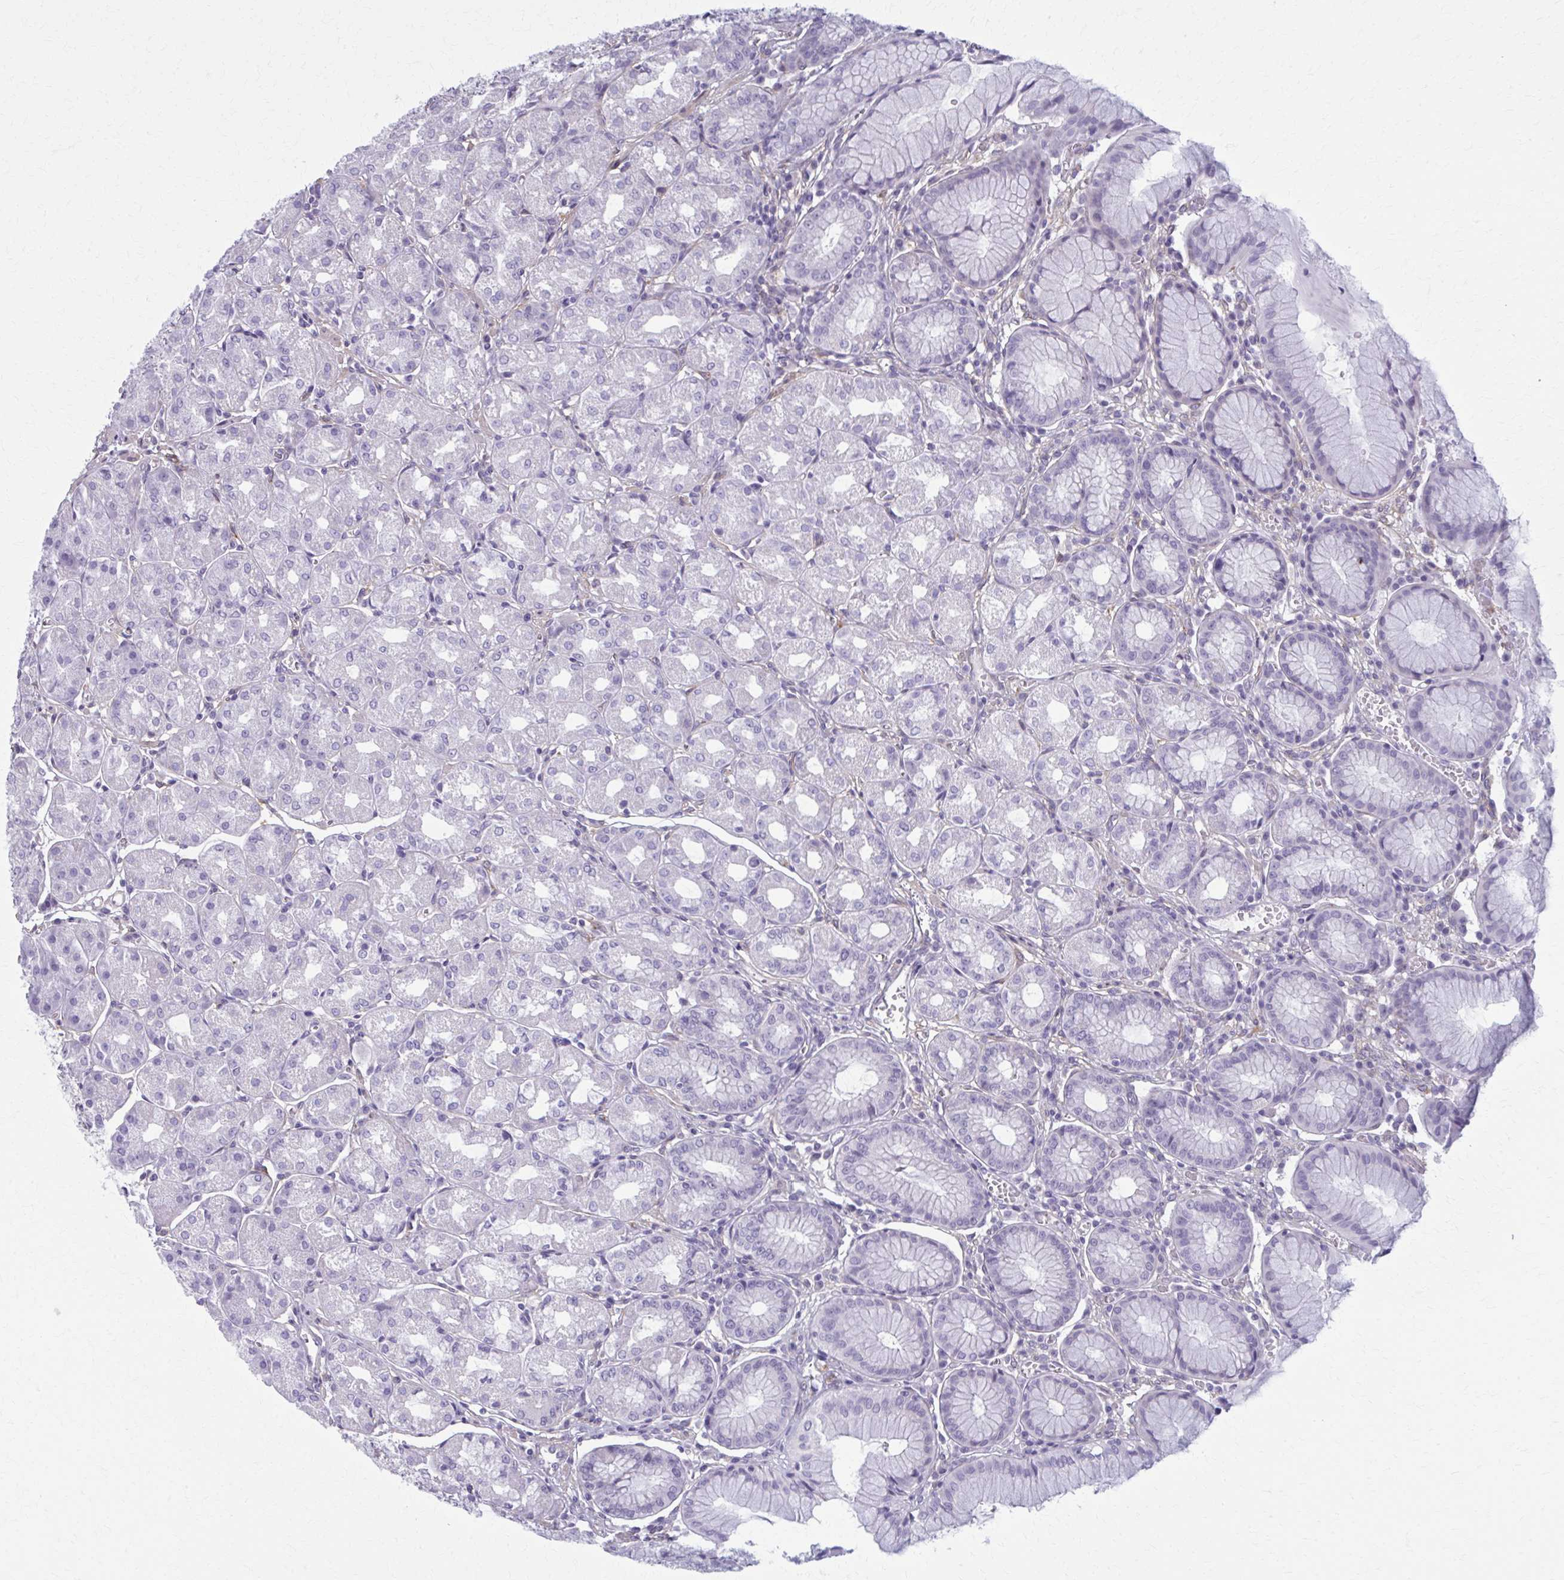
{"staining": {"intensity": "negative", "quantity": "none", "location": "none"}, "tissue": "stomach", "cell_type": "Glandular cells", "image_type": "normal", "snomed": [{"axis": "morphology", "description": "Normal tissue, NOS"}, {"axis": "topography", "description": "Stomach"}], "caption": "DAB immunohistochemical staining of unremarkable human stomach exhibits no significant positivity in glandular cells. (Brightfield microscopy of DAB (3,3'-diaminobenzidine) immunohistochemistry at high magnification).", "gene": "NUMBL", "patient": {"sex": "male", "age": 55}}